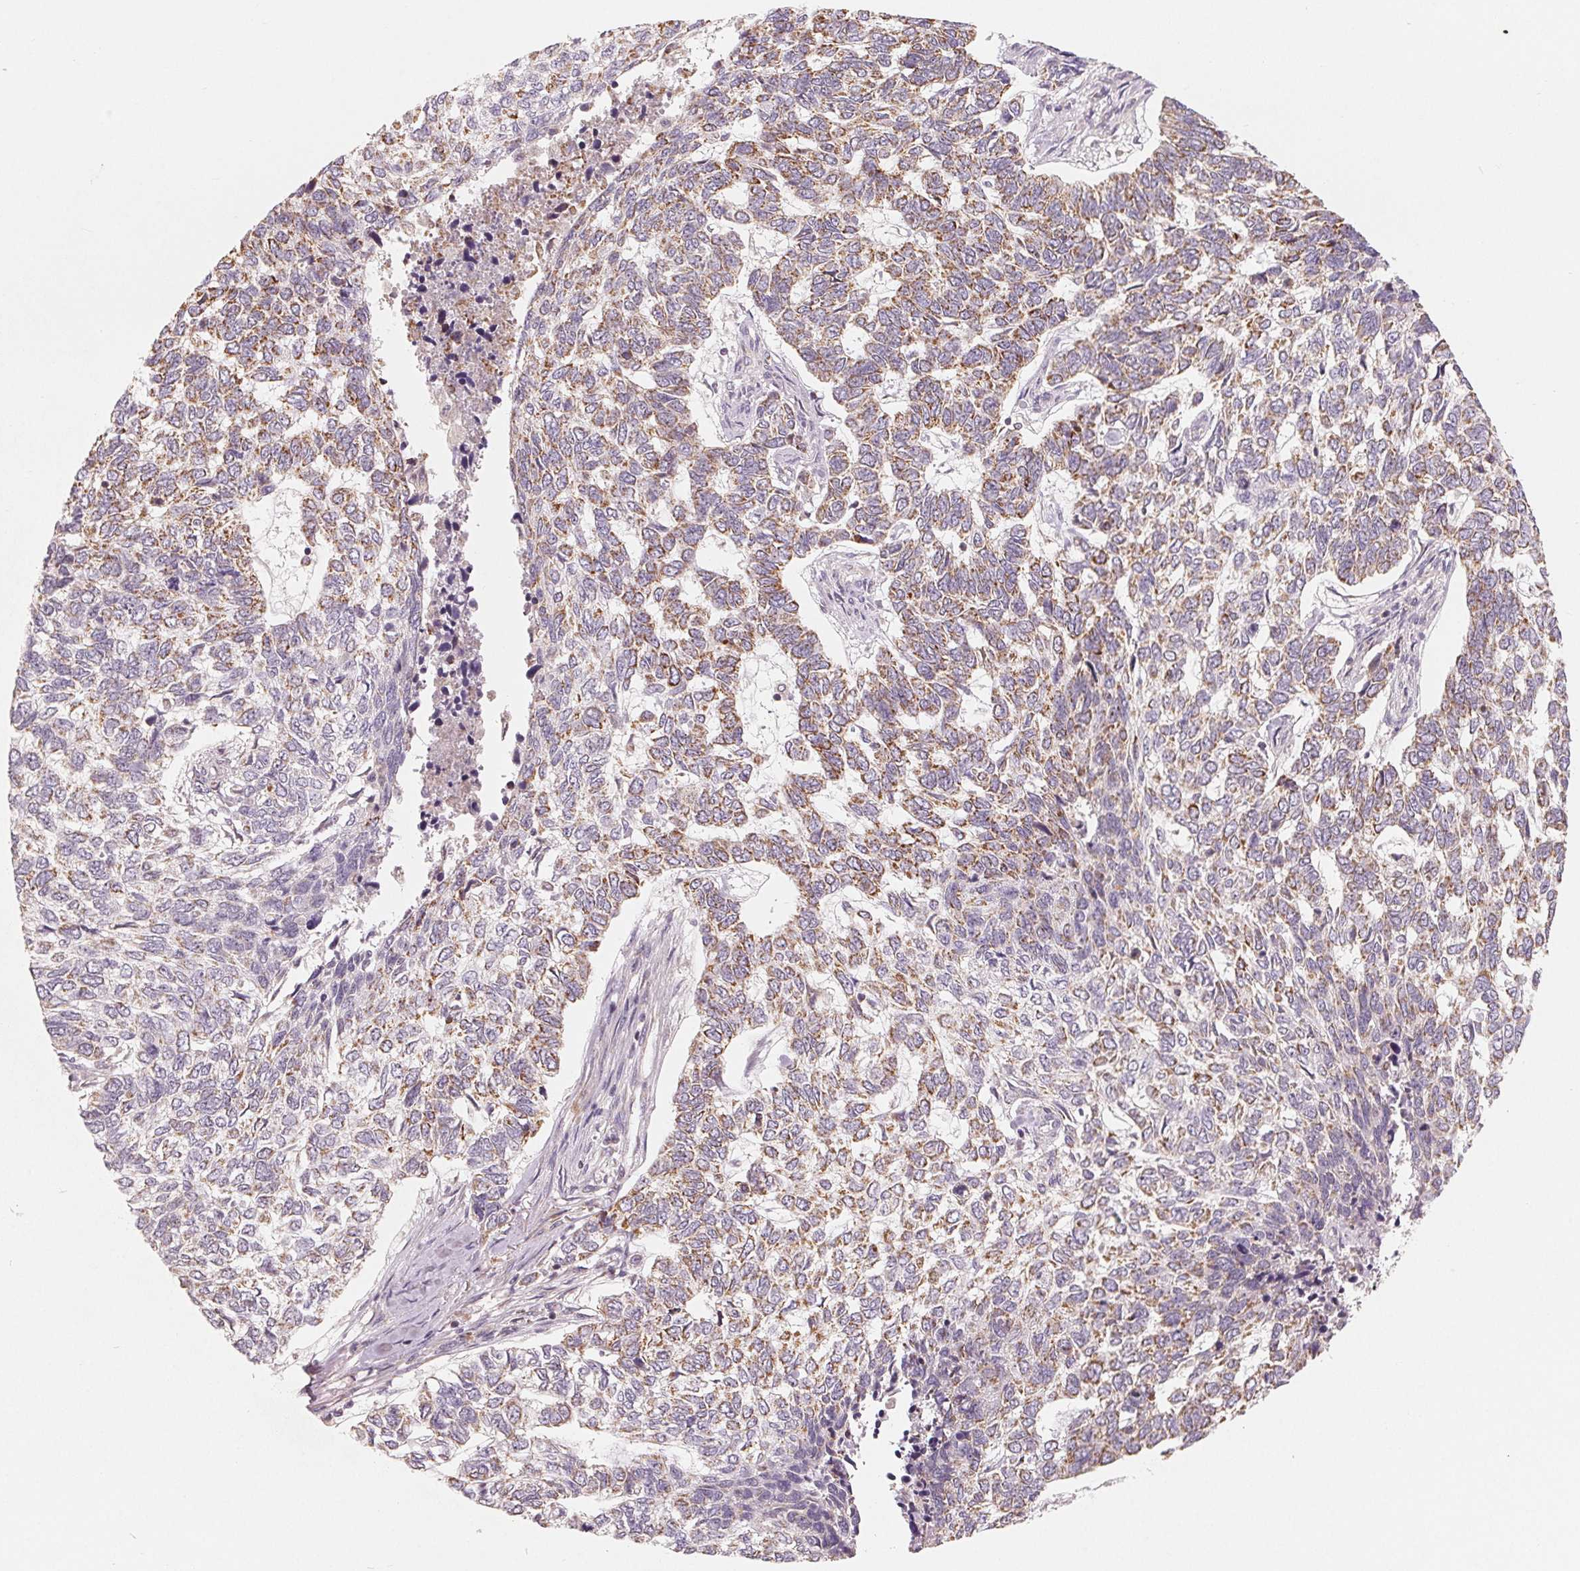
{"staining": {"intensity": "moderate", "quantity": "25%-75%", "location": "cytoplasmic/membranous"}, "tissue": "skin cancer", "cell_type": "Tumor cells", "image_type": "cancer", "snomed": [{"axis": "morphology", "description": "Basal cell carcinoma"}, {"axis": "topography", "description": "Skin"}], "caption": "Protein expression analysis of human skin cancer (basal cell carcinoma) reveals moderate cytoplasmic/membranous expression in approximately 25%-75% of tumor cells.", "gene": "GHITM", "patient": {"sex": "female", "age": 65}}